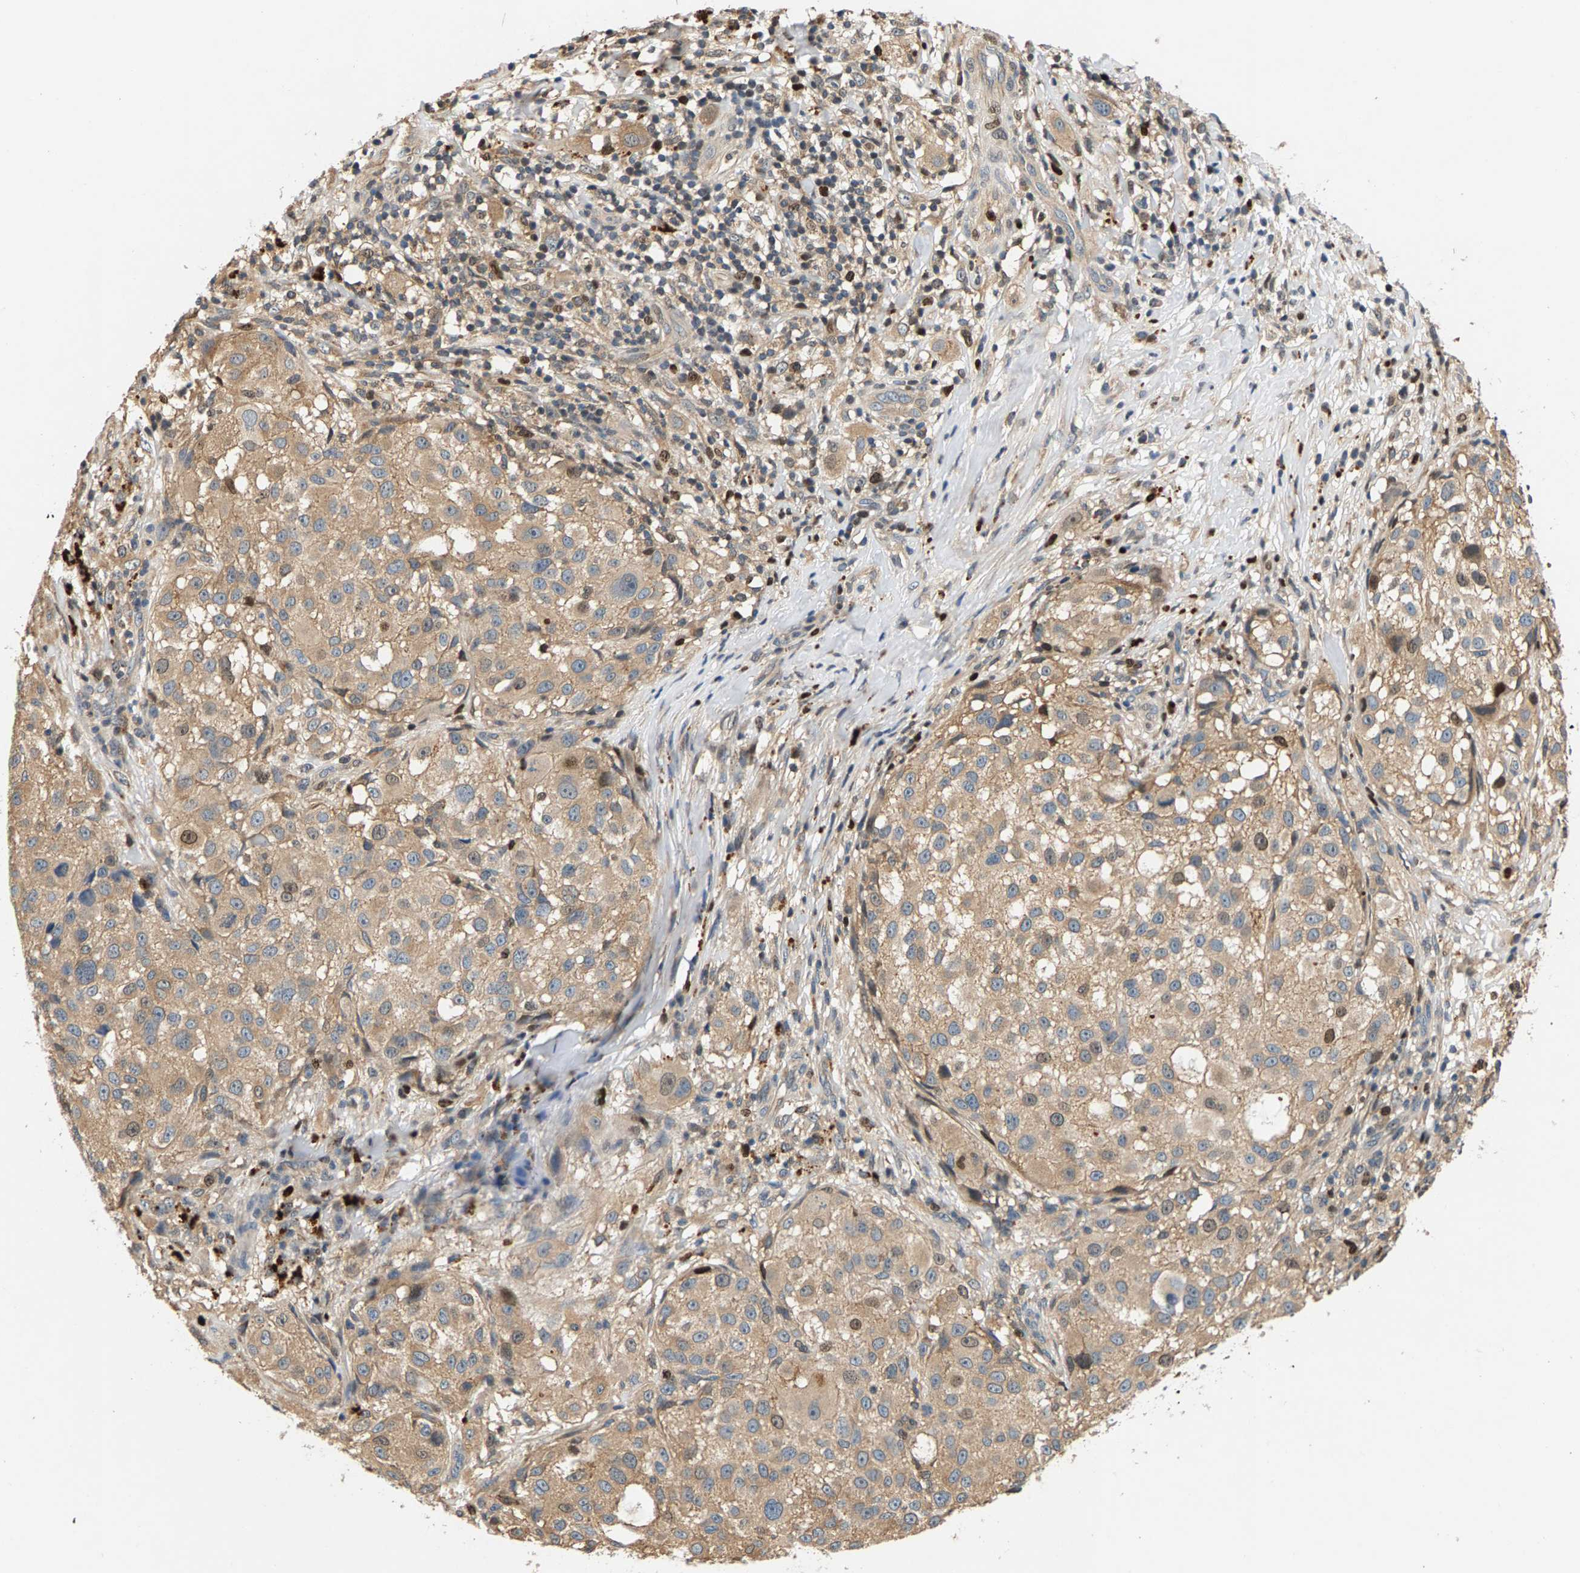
{"staining": {"intensity": "weak", "quantity": ">75%", "location": "cytoplasmic/membranous"}, "tissue": "melanoma", "cell_type": "Tumor cells", "image_type": "cancer", "snomed": [{"axis": "morphology", "description": "Necrosis, NOS"}, {"axis": "morphology", "description": "Malignant melanoma, NOS"}, {"axis": "topography", "description": "Skin"}], "caption": "A brown stain highlights weak cytoplasmic/membranous expression of a protein in malignant melanoma tumor cells.", "gene": "FAM78A", "patient": {"sex": "female", "age": 87}}